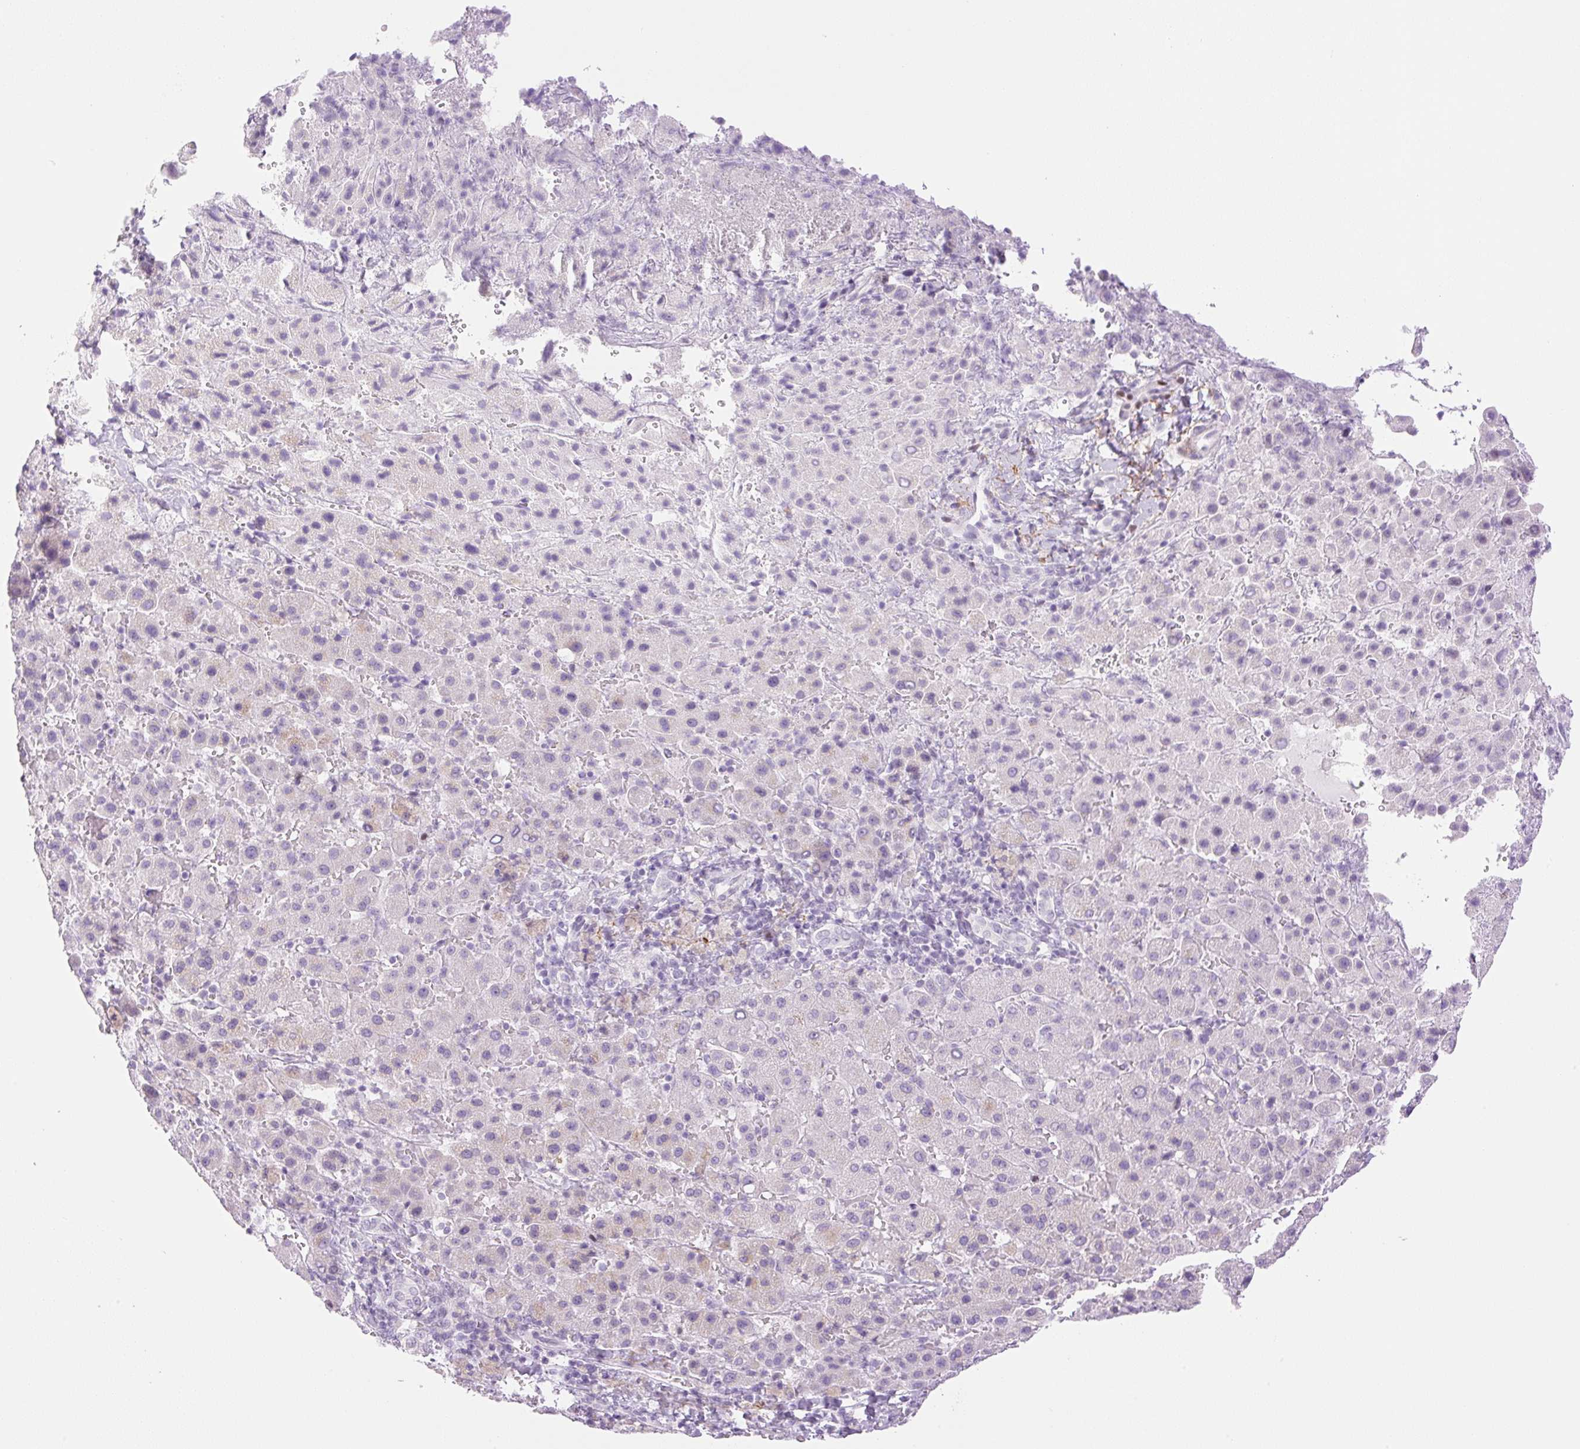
{"staining": {"intensity": "negative", "quantity": "none", "location": "none"}, "tissue": "liver cancer", "cell_type": "Tumor cells", "image_type": "cancer", "snomed": [{"axis": "morphology", "description": "Carcinoma, Hepatocellular, NOS"}, {"axis": "topography", "description": "Liver"}], "caption": "Immunohistochemistry (IHC) of human liver cancer exhibits no staining in tumor cells.", "gene": "SP140L", "patient": {"sex": "female", "age": 58}}